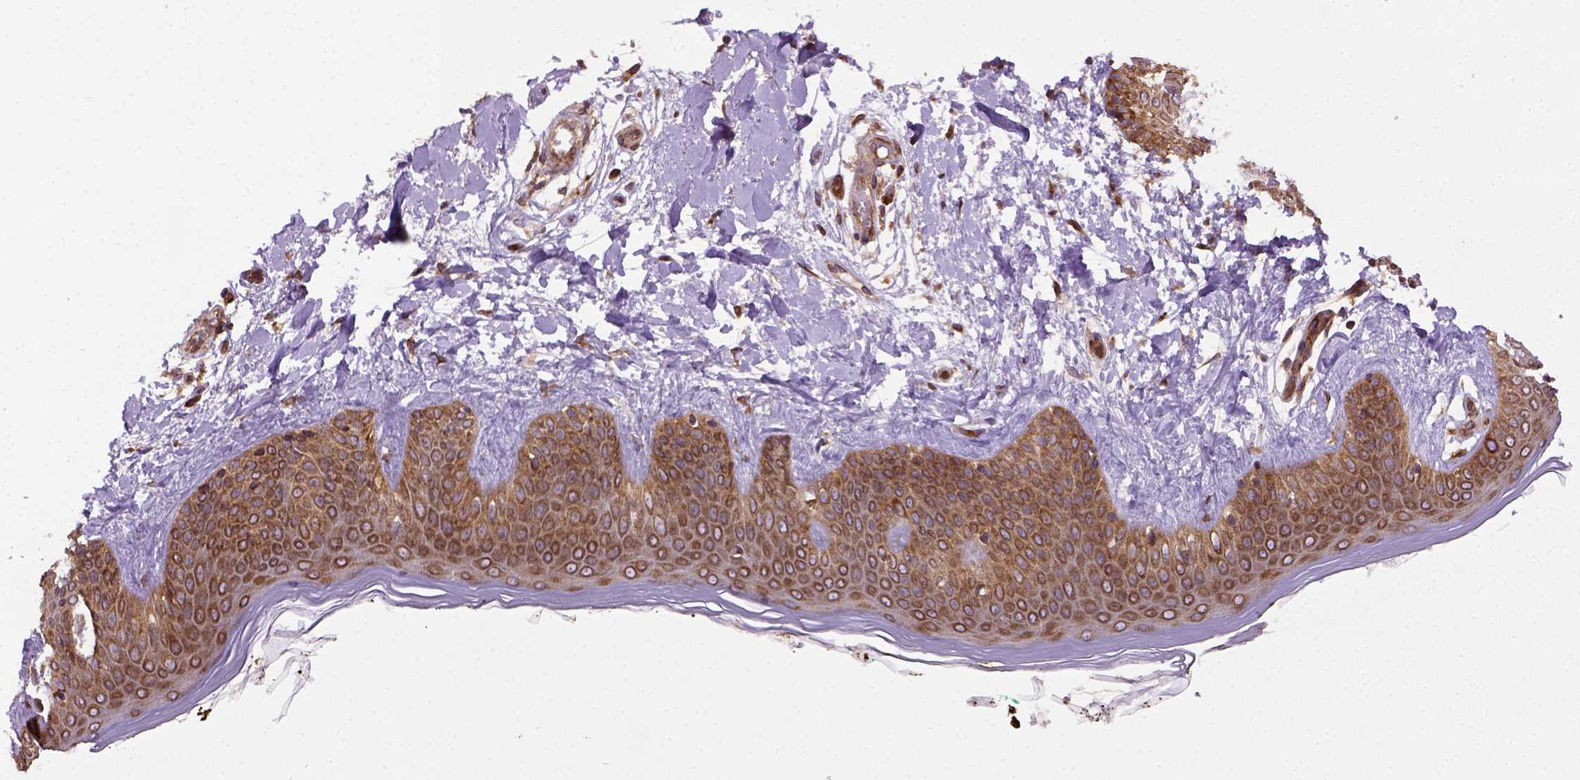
{"staining": {"intensity": "strong", "quantity": ">75%", "location": "cytoplasmic/membranous"}, "tissue": "skin", "cell_type": "Fibroblasts", "image_type": "normal", "snomed": [{"axis": "morphology", "description": "Normal tissue, NOS"}, {"axis": "topography", "description": "Skin"}], "caption": "Human skin stained for a protein (brown) demonstrates strong cytoplasmic/membranous positive expression in about >75% of fibroblasts.", "gene": "CAPRIN1", "patient": {"sex": "female", "age": 34}}